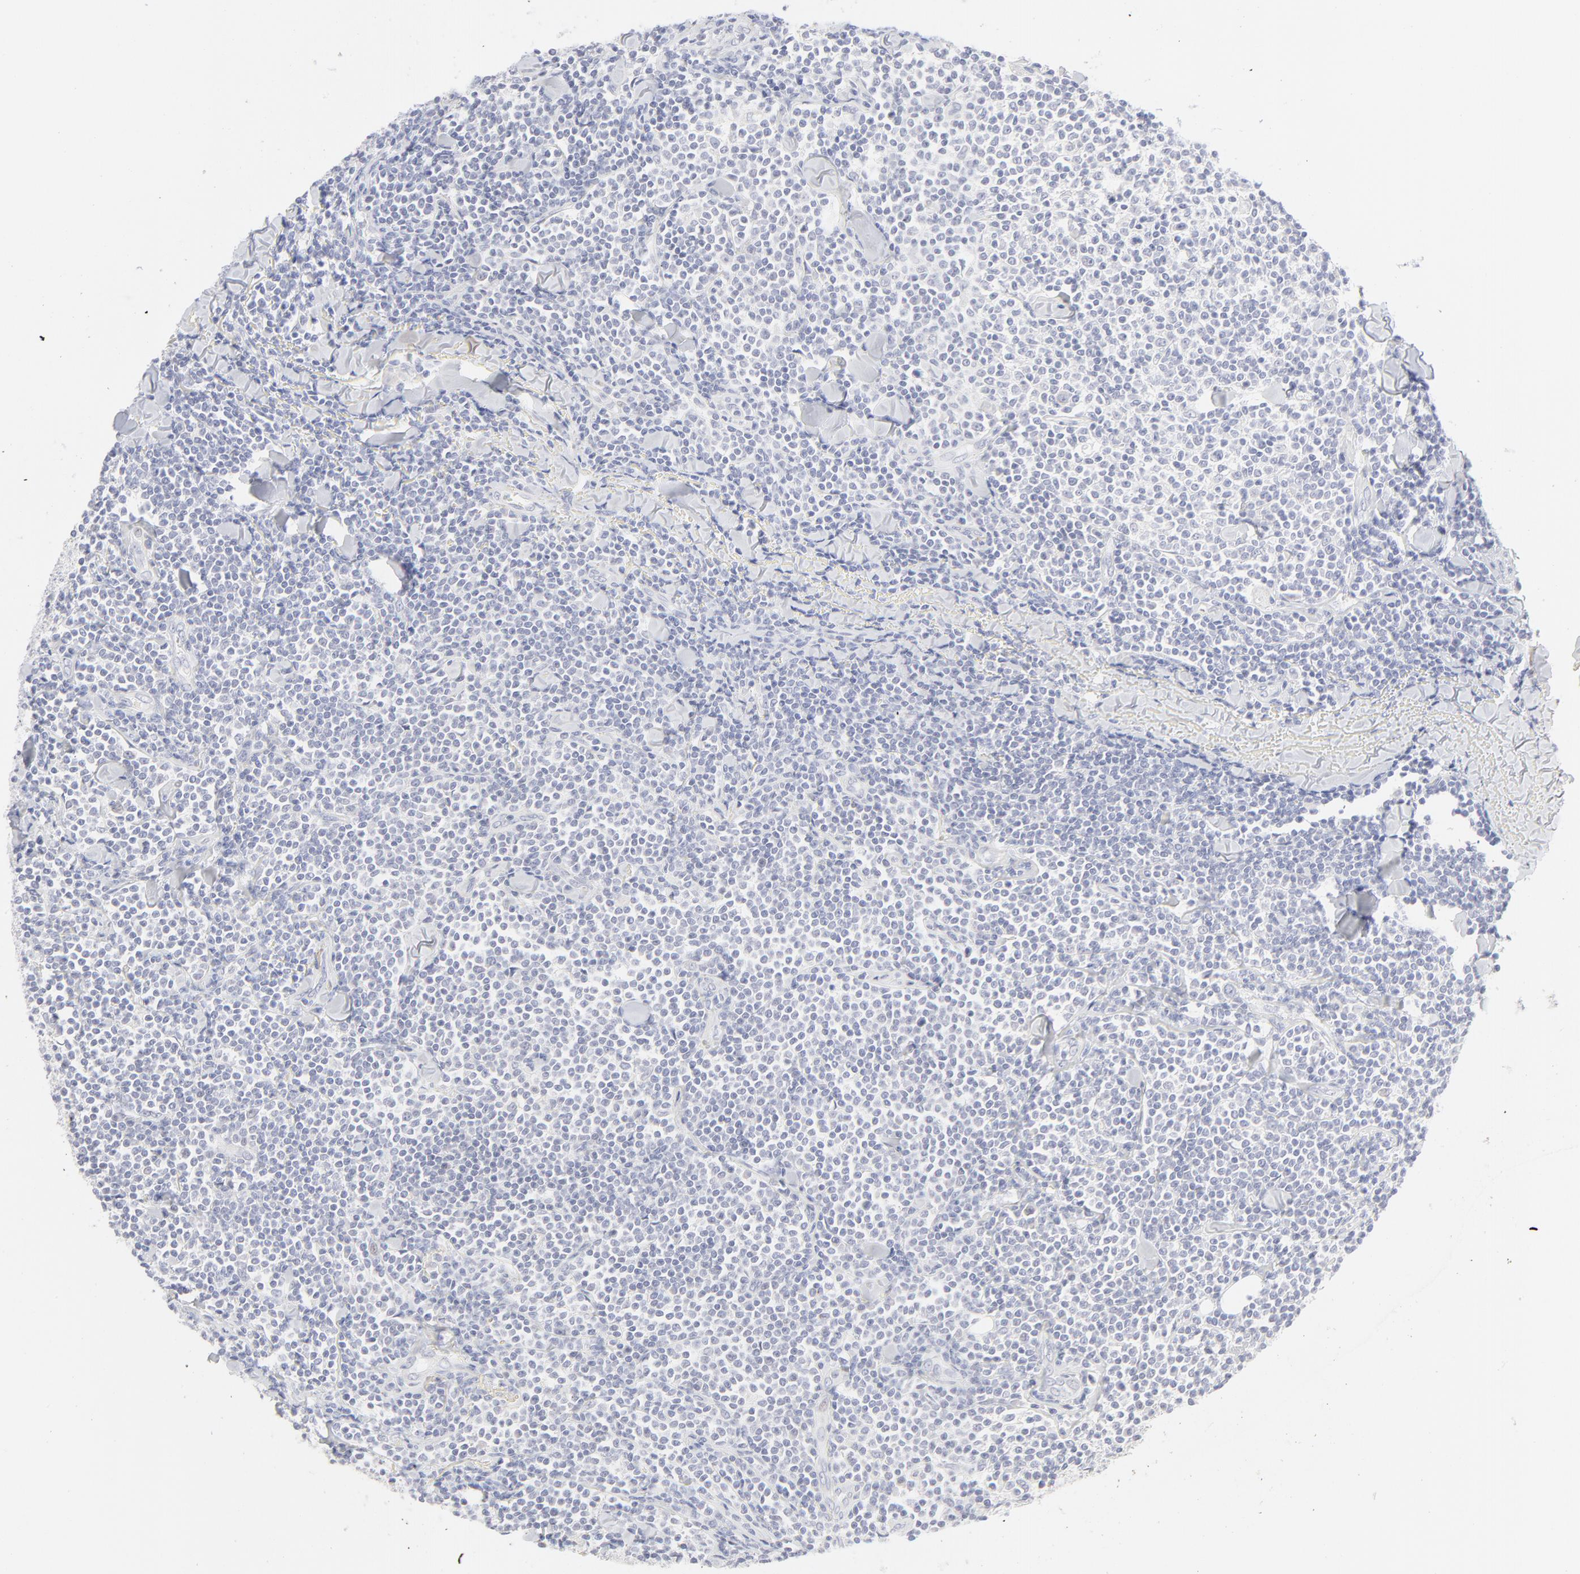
{"staining": {"intensity": "negative", "quantity": "none", "location": "none"}, "tissue": "lymphoma", "cell_type": "Tumor cells", "image_type": "cancer", "snomed": [{"axis": "morphology", "description": "Malignant lymphoma, non-Hodgkin's type, Low grade"}, {"axis": "topography", "description": "Soft tissue"}], "caption": "An immunohistochemistry (IHC) photomicrograph of lymphoma is shown. There is no staining in tumor cells of lymphoma.", "gene": "NPNT", "patient": {"sex": "male", "age": 92}}